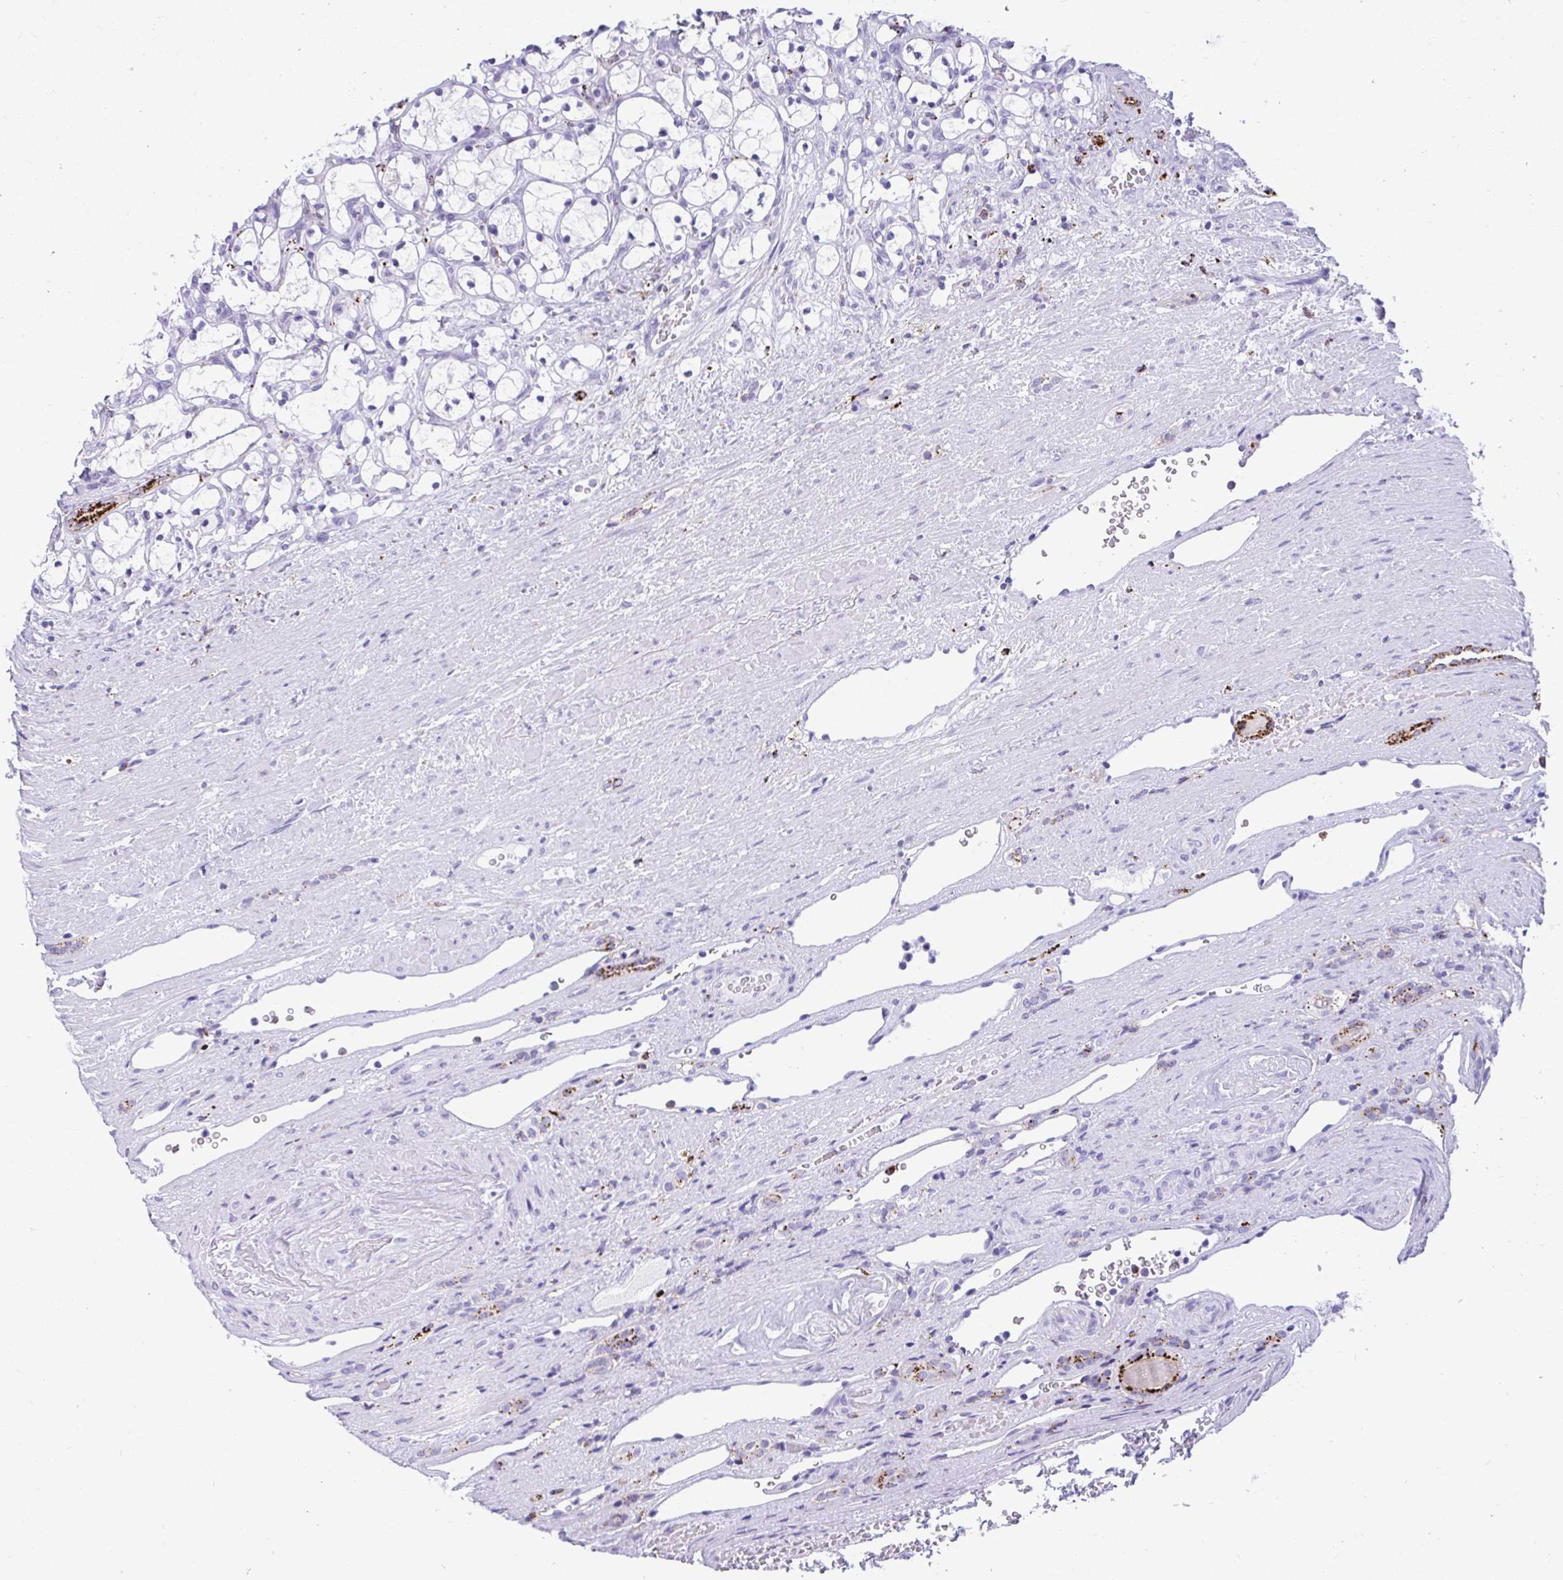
{"staining": {"intensity": "negative", "quantity": "none", "location": "none"}, "tissue": "renal cancer", "cell_type": "Tumor cells", "image_type": "cancer", "snomed": [{"axis": "morphology", "description": "Adenocarcinoma, NOS"}, {"axis": "topography", "description": "Kidney"}], "caption": "Immunohistochemistry (IHC) image of neoplastic tissue: human renal adenocarcinoma stained with DAB (3,3'-diaminobenzidine) demonstrates no significant protein staining in tumor cells.", "gene": "CPVL", "patient": {"sex": "female", "age": 69}}